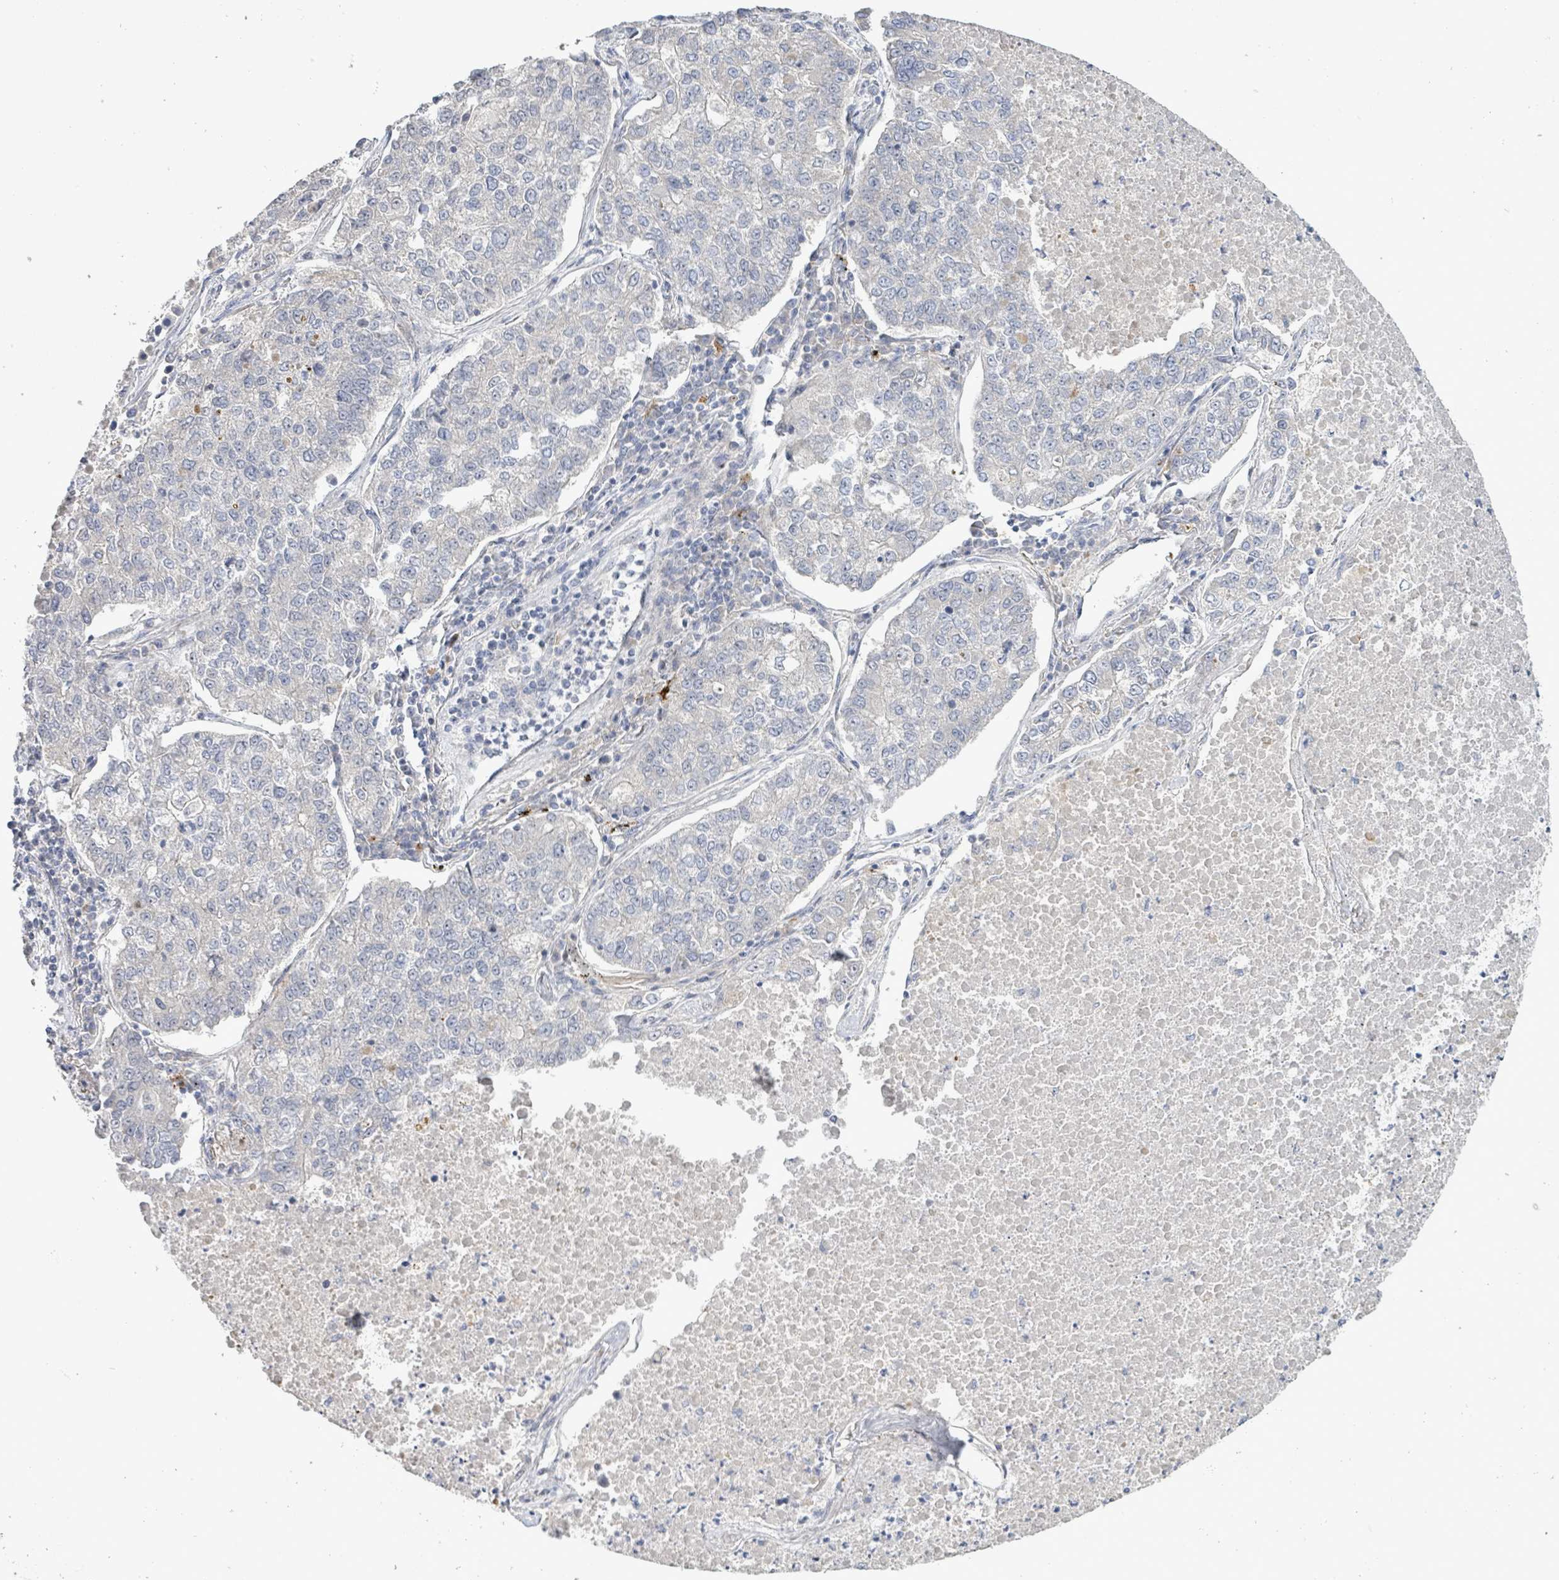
{"staining": {"intensity": "negative", "quantity": "none", "location": "none"}, "tissue": "lung cancer", "cell_type": "Tumor cells", "image_type": "cancer", "snomed": [{"axis": "morphology", "description": "Adenocarcinoma, NOS"}, {"axis": "topography", "description": "Lung"}], "caption": "Lung adenocarcinoma was stained to show a protein in brown. There is no significant positivity in tumor cells.", "gene": "LILRA4", "patient": {"sex": "male", "age": 49}}